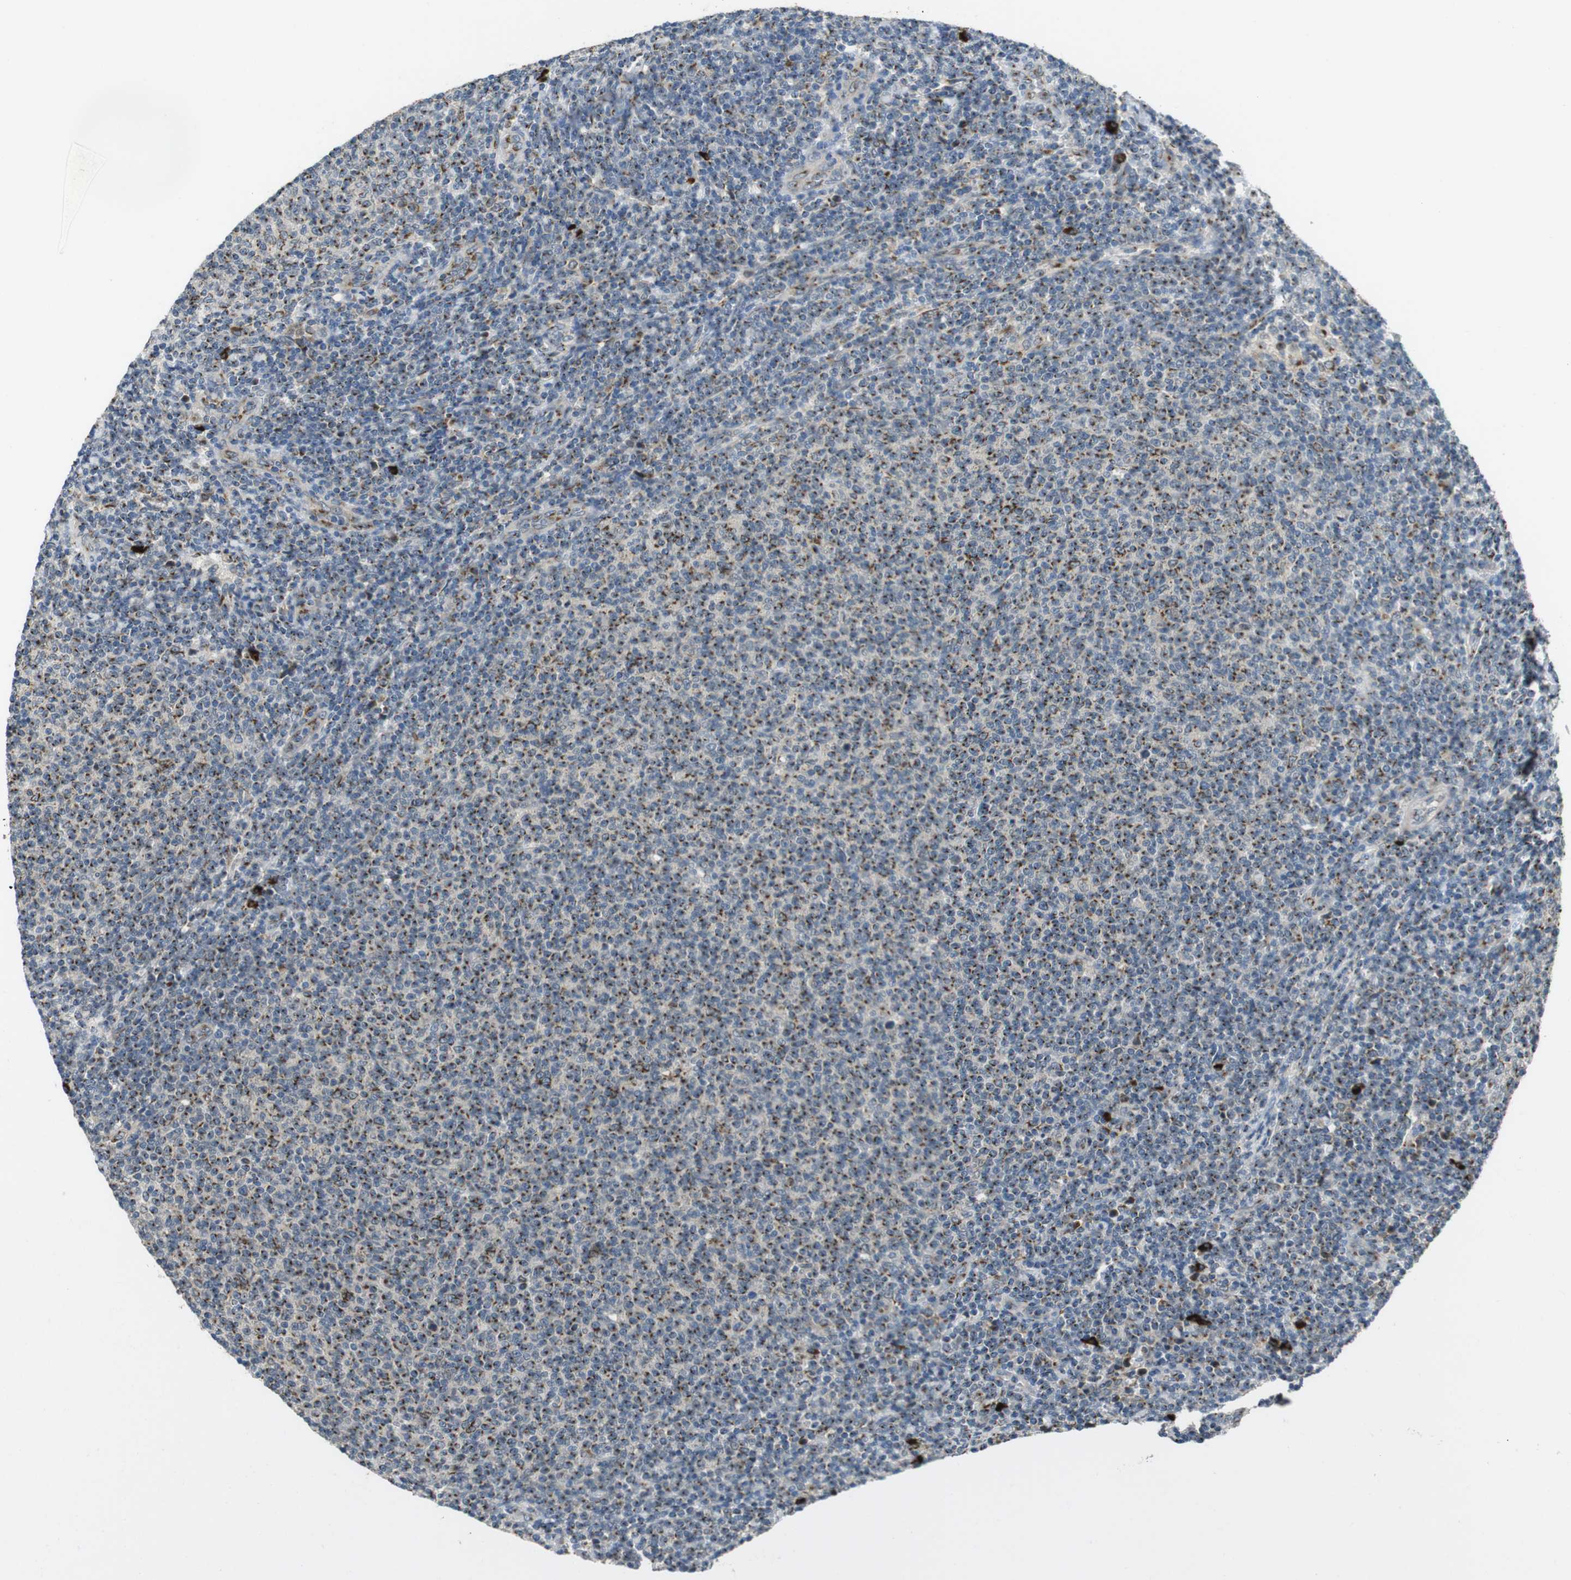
{"staining": {"intensity": "moderate", "quantity": ">75%", "location": "cytoplasmic/membranous"}, "tissue": "lymphoma", "cell_type": "Tumor cells", "image_type": "cancer", "snomed": [{"axis": "morphology", "description": "Malignant lymphoma, non-Hodgkin's type, Low grade"}, {"axis": "topography", "description": "Lymph node"}], "caption": "An IHC image of neoplastic tissue is shown. Protein staining in brown highlights moderate cytoplasmic/membranous positivity in lymphoma within tumor cells.", "gene": "ZFPL1", "patient": {"sex": "male", "age": 66}}